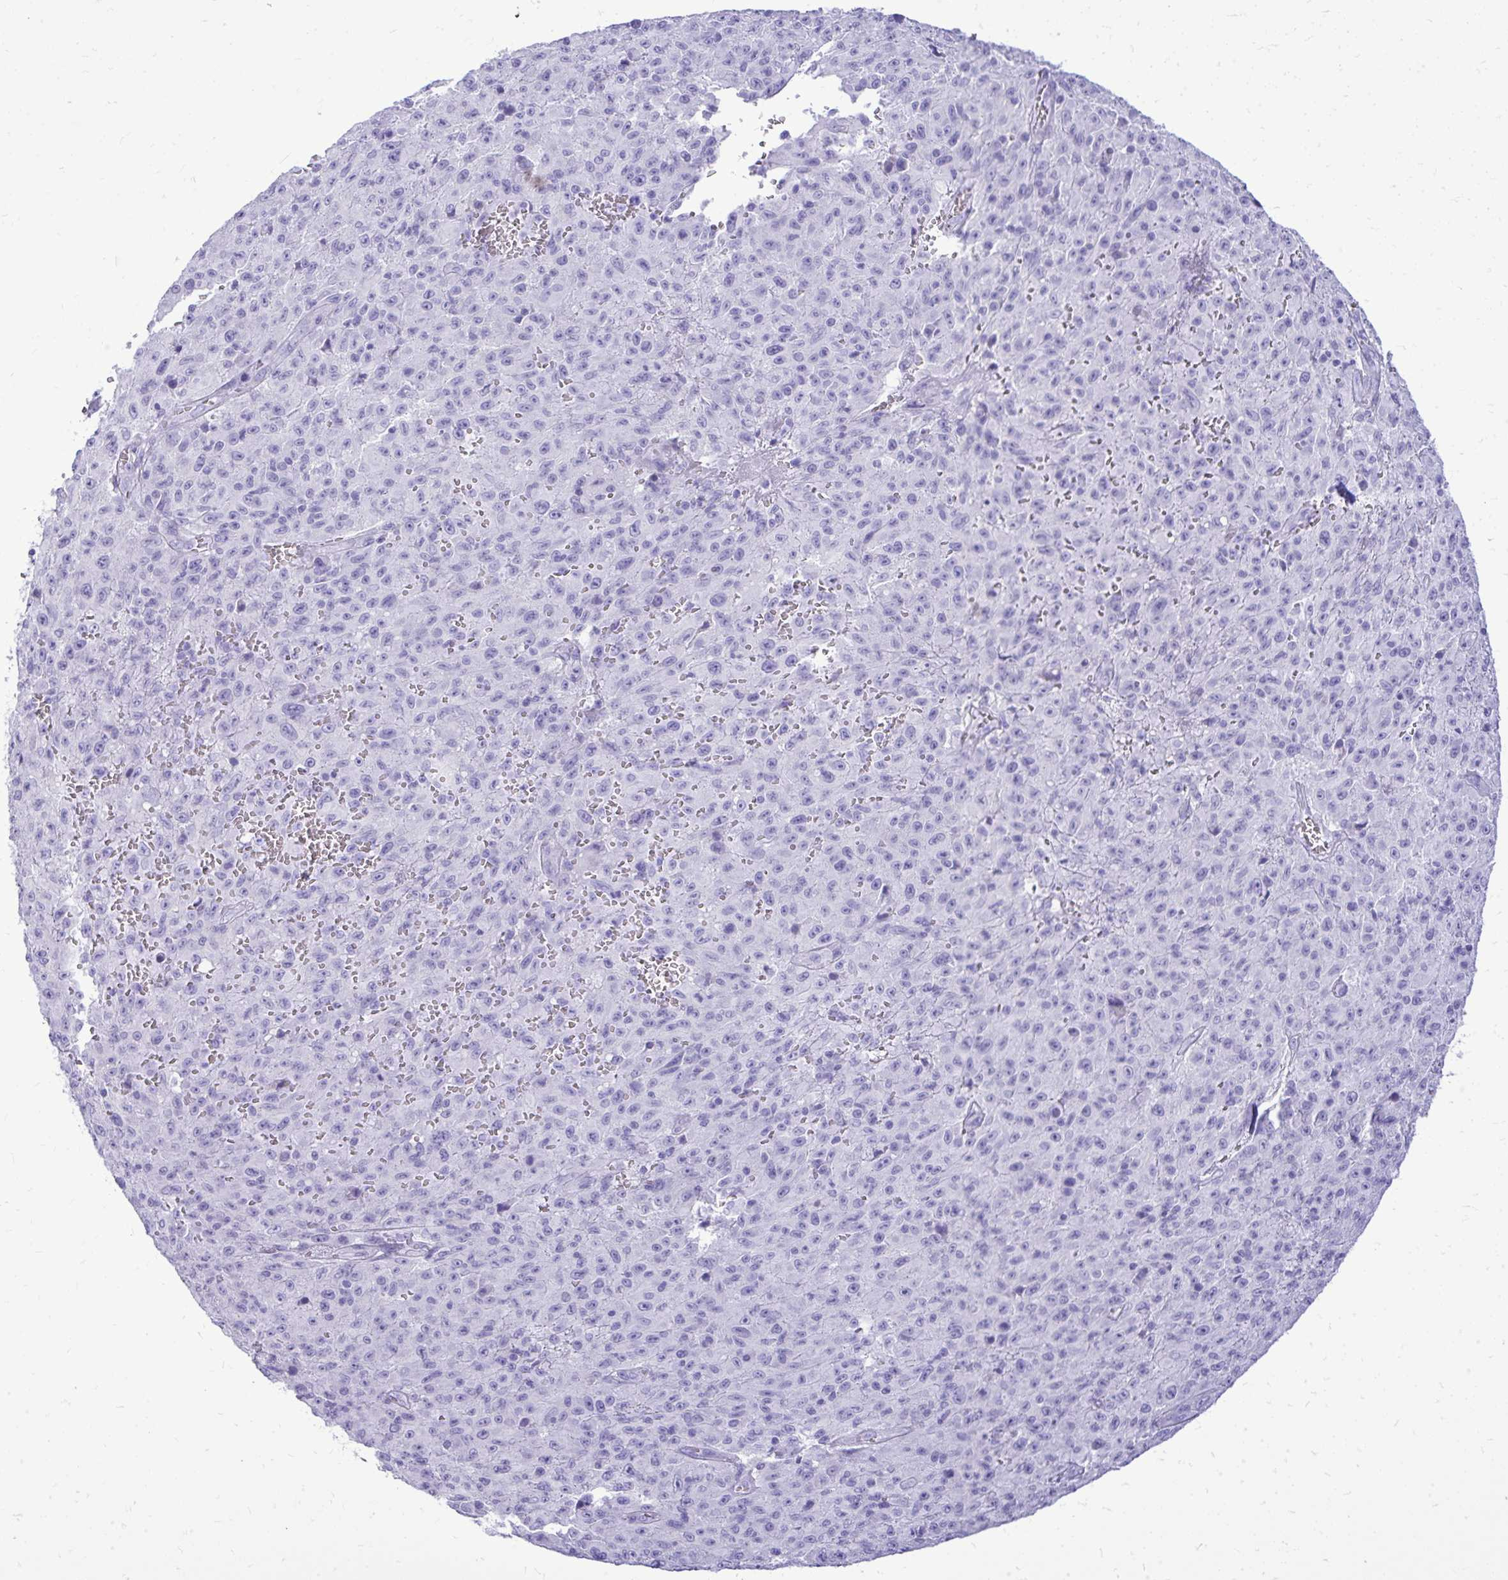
{"staining": {"intensity": "negative", "quantity": "none", "location": "none"}, "tissue": "melanoma", "cell_type": "Tumor cells", "image_type": "cancer", "snomed": [{"axis": "morphology", "description": "Malignant melanoma, NOS"}, {"axis": "topography", "description": "Skin"}], "caption": "Tumor cells show no significant staining in malignant melanoma.", "gene": "BCL6B", "patient": {"sex": "male", "age": 46}}